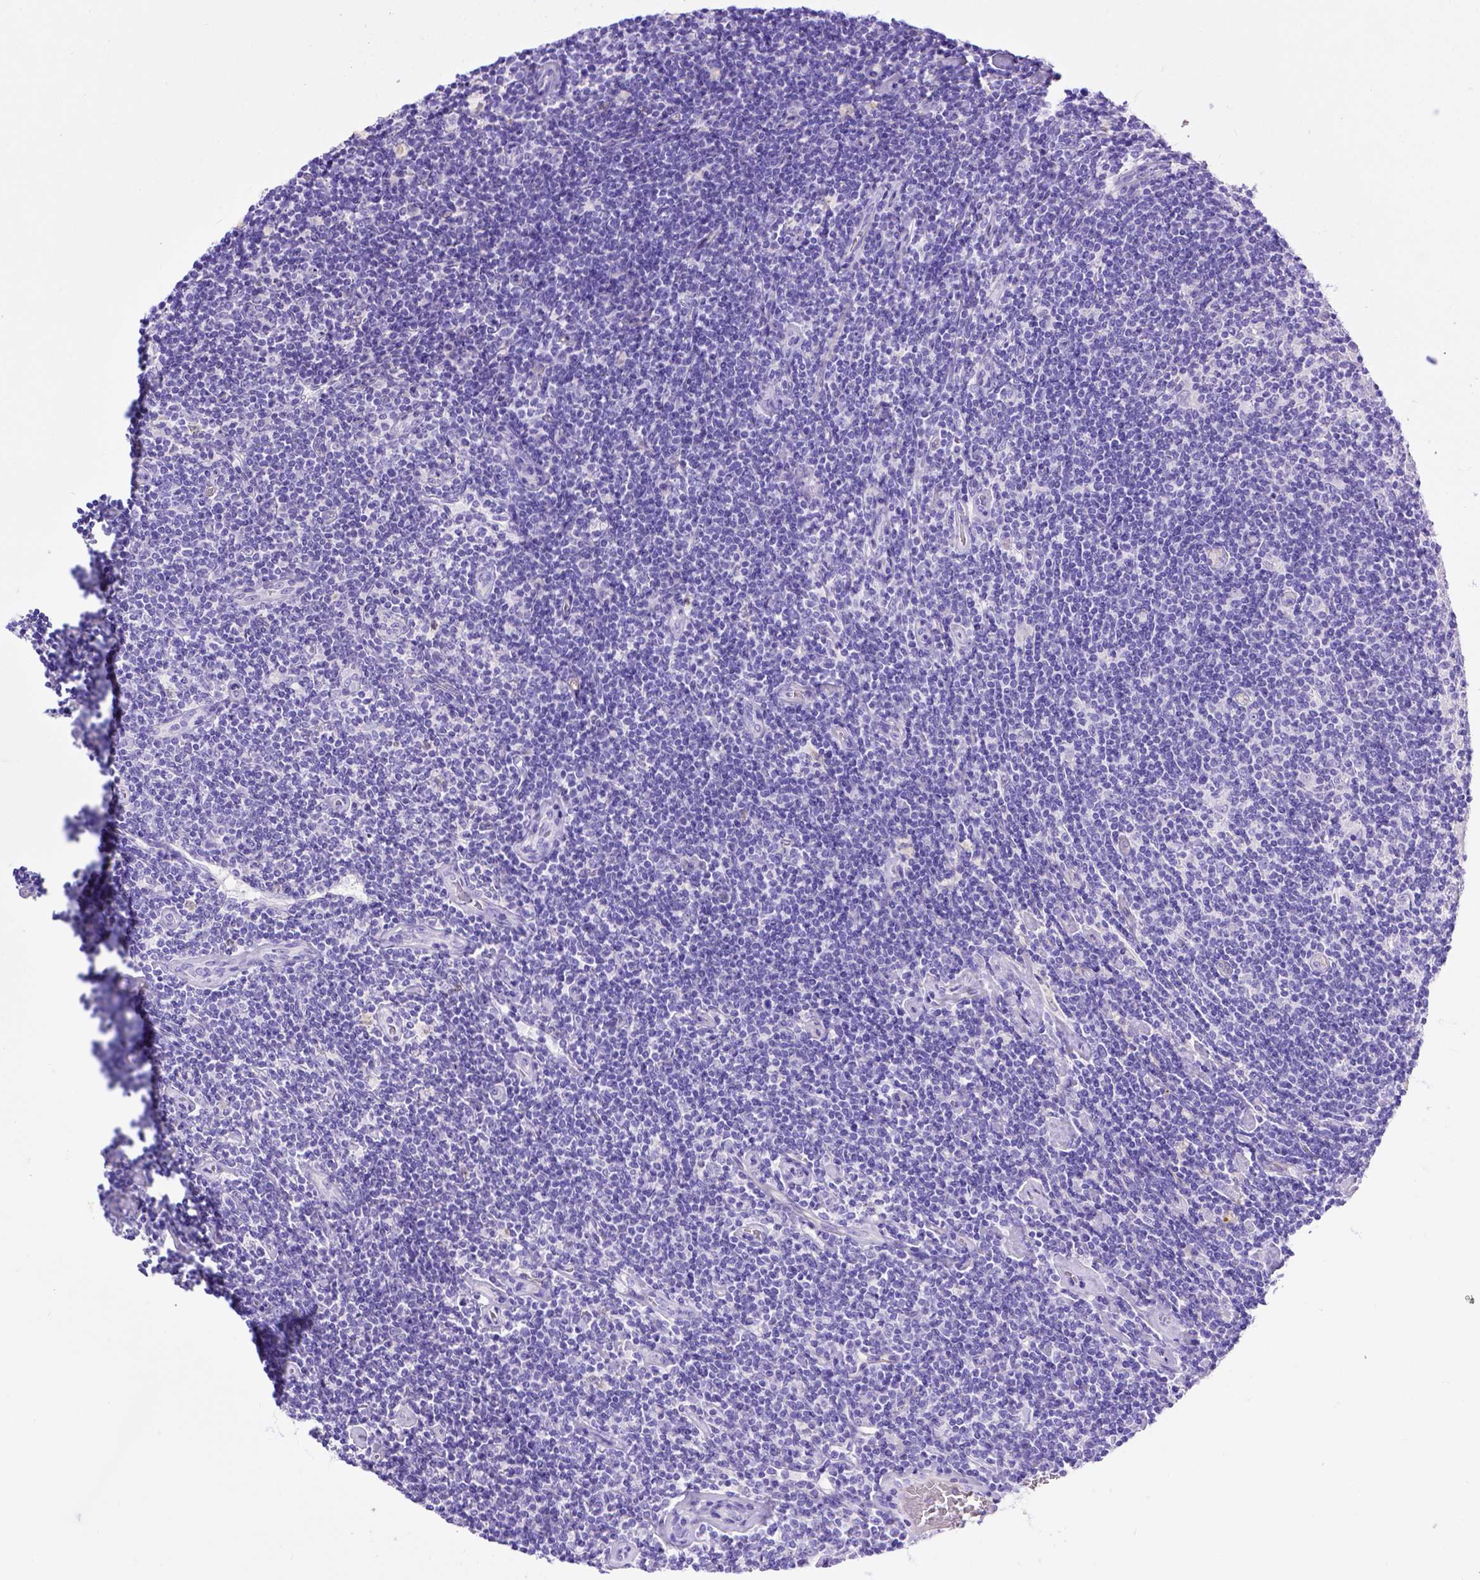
{"staining": {"intensity": "negative", "quantity": "none", "location": "none"}, "tissue": "lymphoma", "cell_type": "Tumor cells", "image_type": "cancer", "snomed": [{"axis": "morphology", "description": "Hodgkin's disease, NOS"}, {"axis": "topography", "description": "Lymph node"}], "caption": "Hodgkin's disease stained for a protein using IHC reveals no expression tumor cells.", "gene": "LRRC18", "patient": {"sex": "male", "age": 40}}